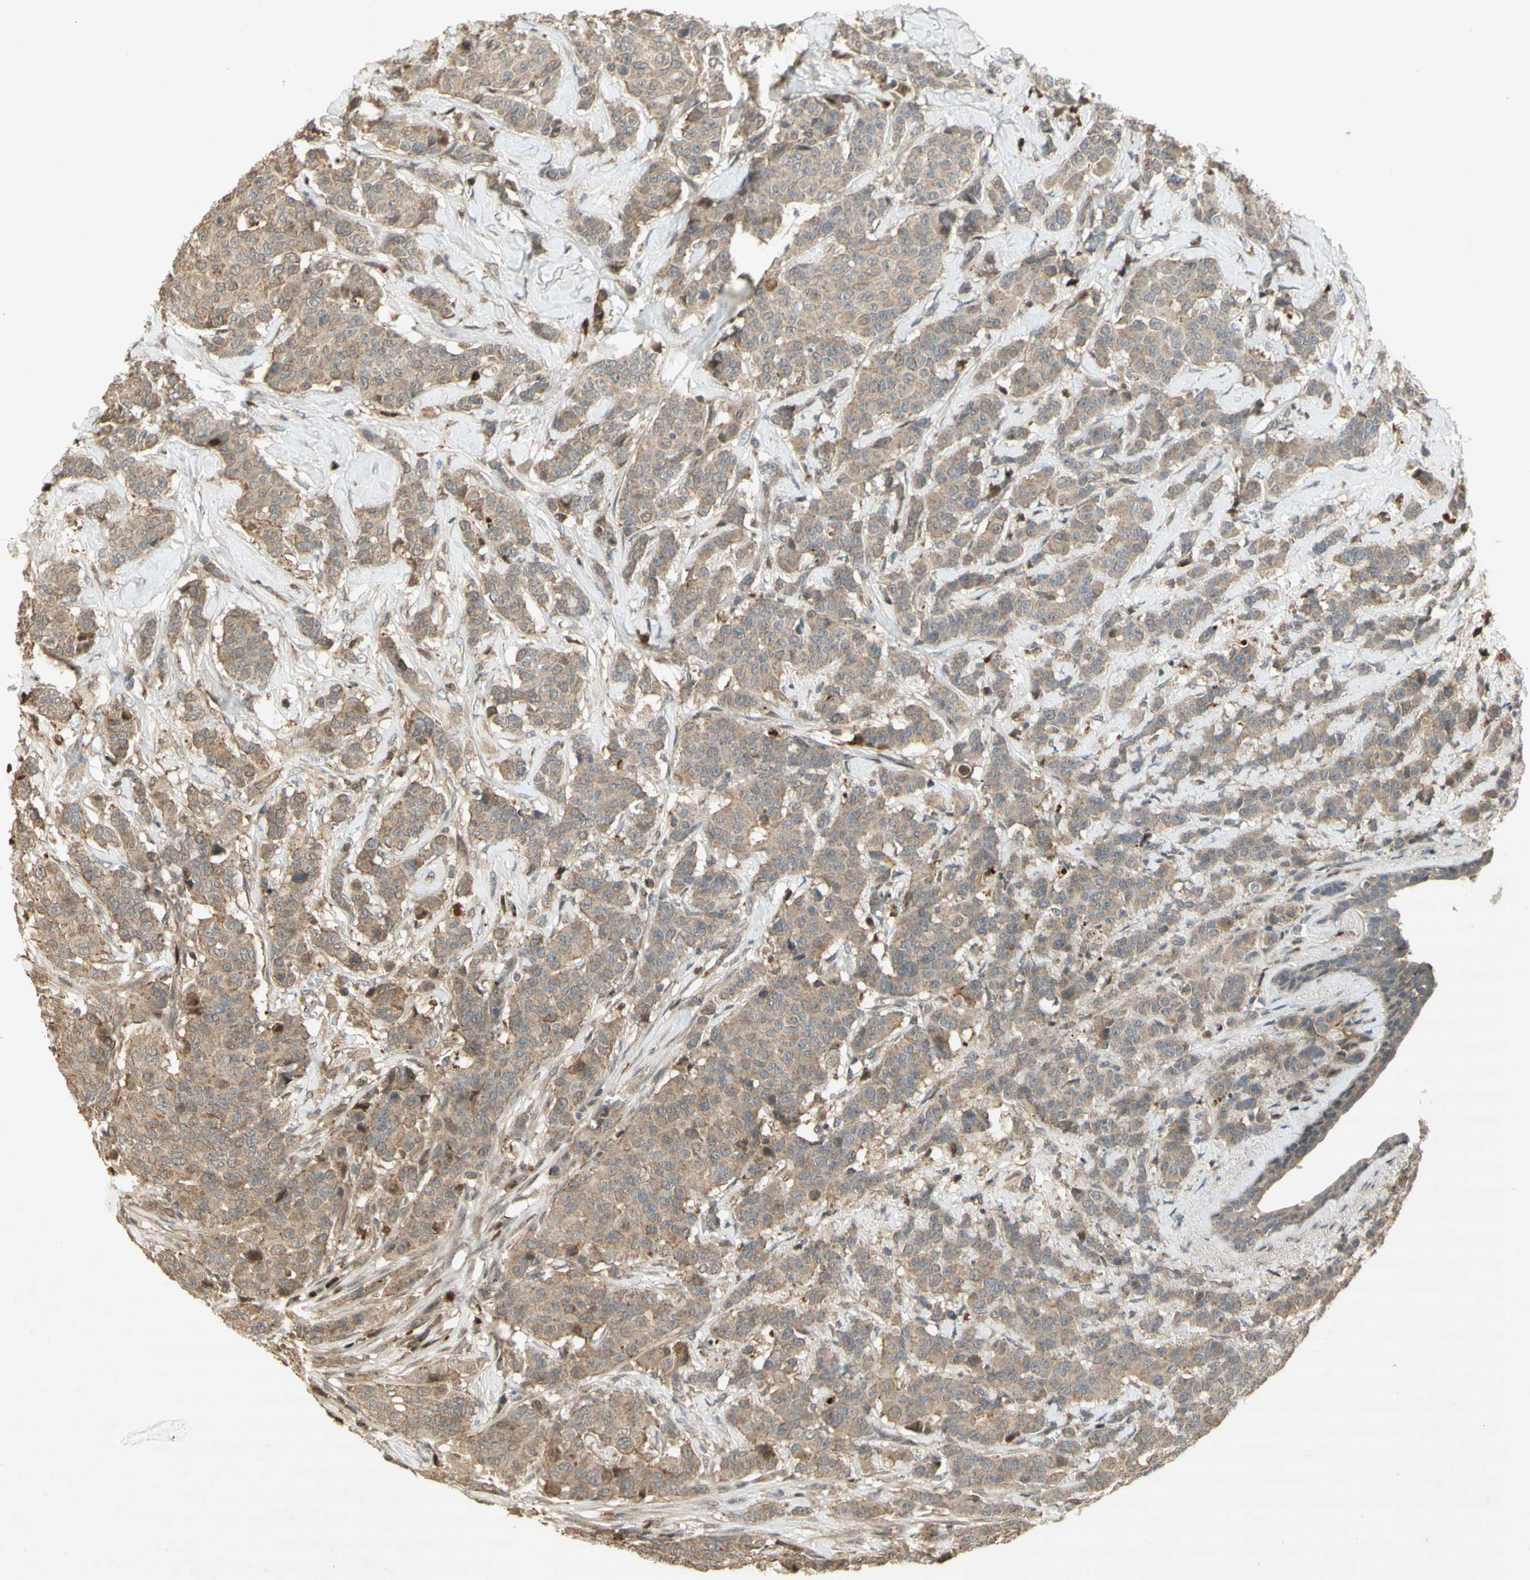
{"staining": {"intensity": "weak", "quantity": ">75%", "location": "cytoplasmic/membranous"}, "tissue": "breast cancer", "cell_type": "Tumor cells", "image_type": "cancer", "snomed": [{"axis": "morphology", "description": "Normal tissue, NOS"}, {"axis": "morphology", "description": "Duct carcinoma"}, {"axis": "topography", "description": "Breast"}], "caption": "Breast cancer stained for a protein (brown) exhibits weak cytoplasmic/membranous positive staining in about >75% of tumor cells.", "gene": "NRG4", "patient": {"sex": "female", "age": 40}}